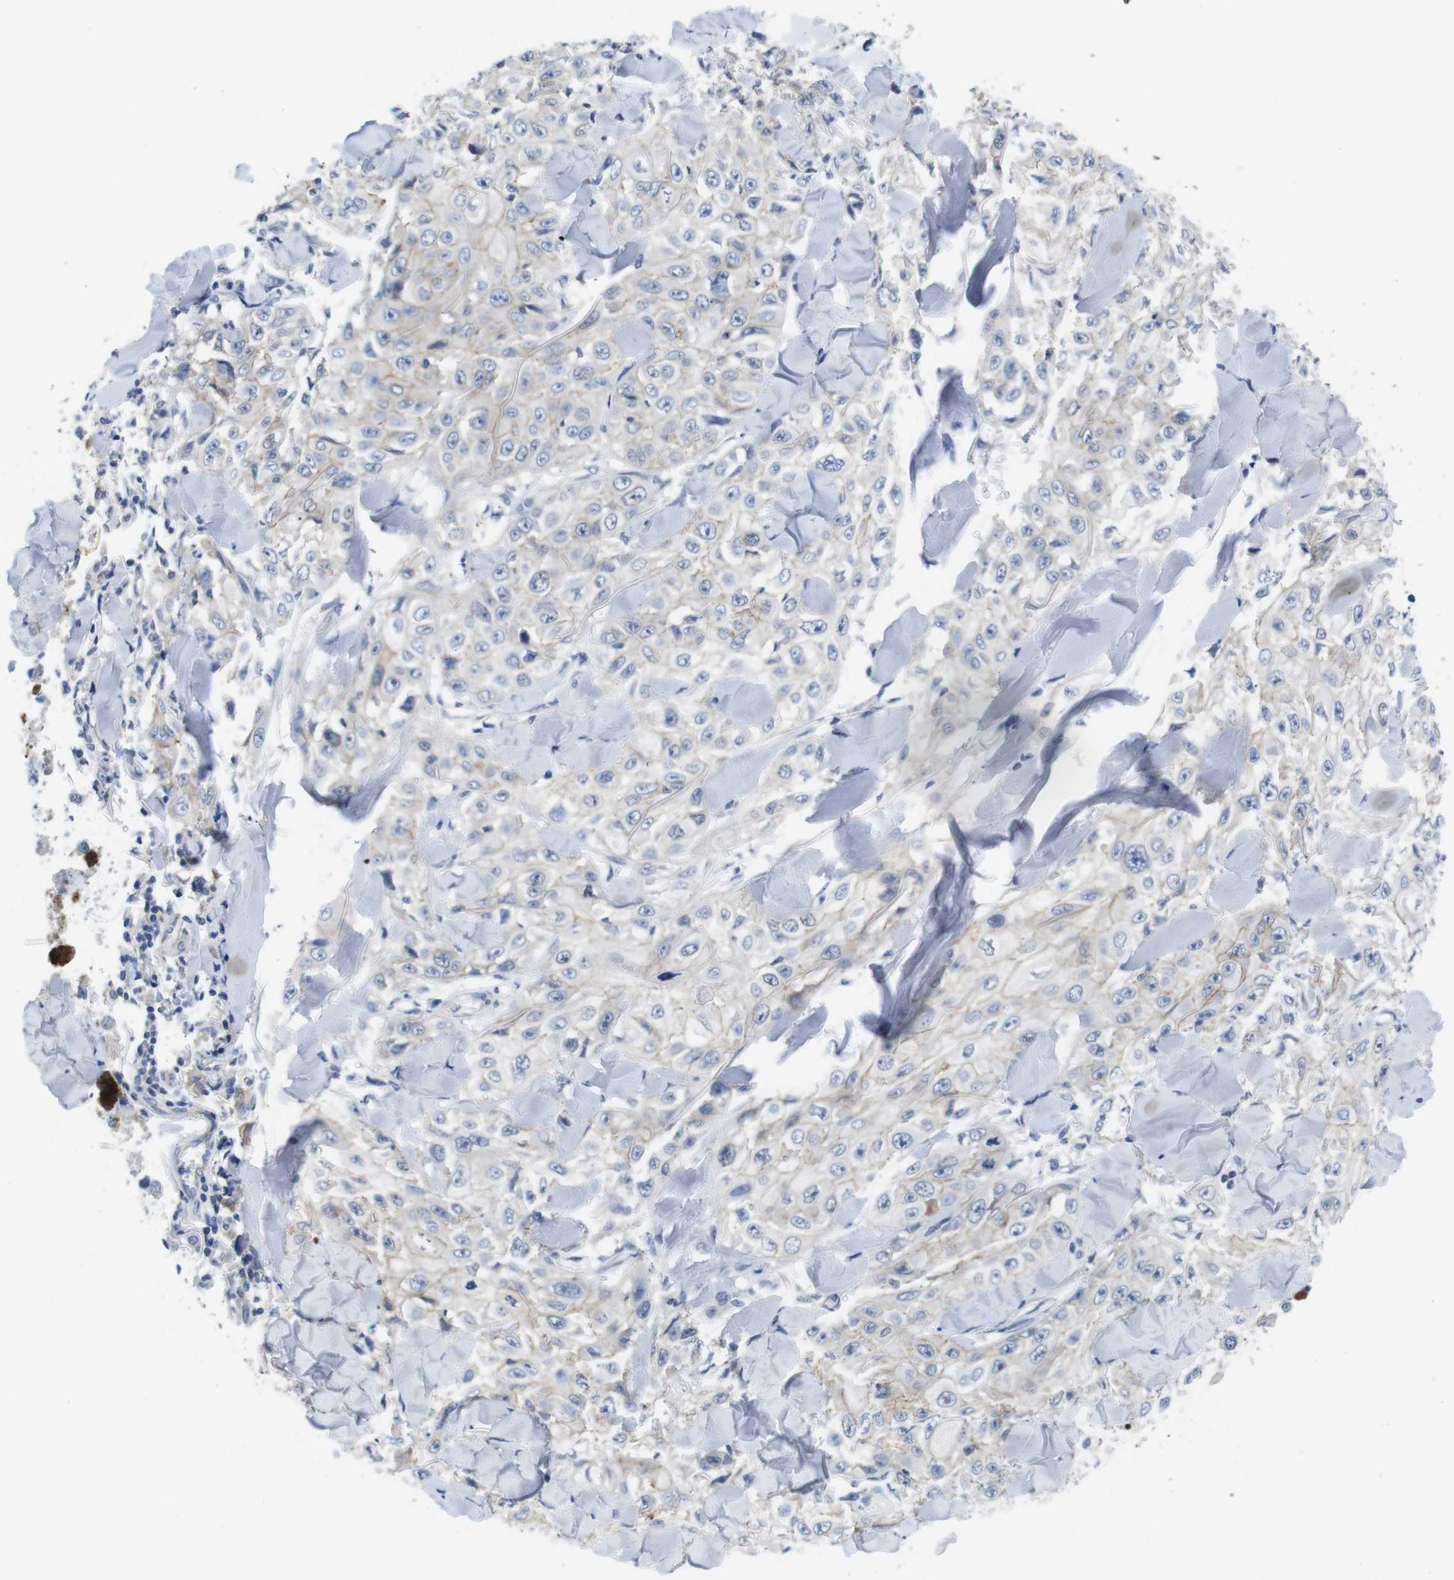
{"staining": {"intensity": "negative", "quantity": "none", "location": "none"}, "tissue": "skin cancer", "cell_type": "Tumor cells", "image_type": "cancer", "snomed": [{"axis": "morphology", "description": "Squamous cell carcinoma, NOS"}, {"axis": "topography", "description": "Skin"}], "caption": "Skin cancer stained for a protein using immunohistochemistry (IHC) demonstrates no positivity tumor cells.", "gene": "SCRIB", "patient": {"sex": "male", "age": 86}}